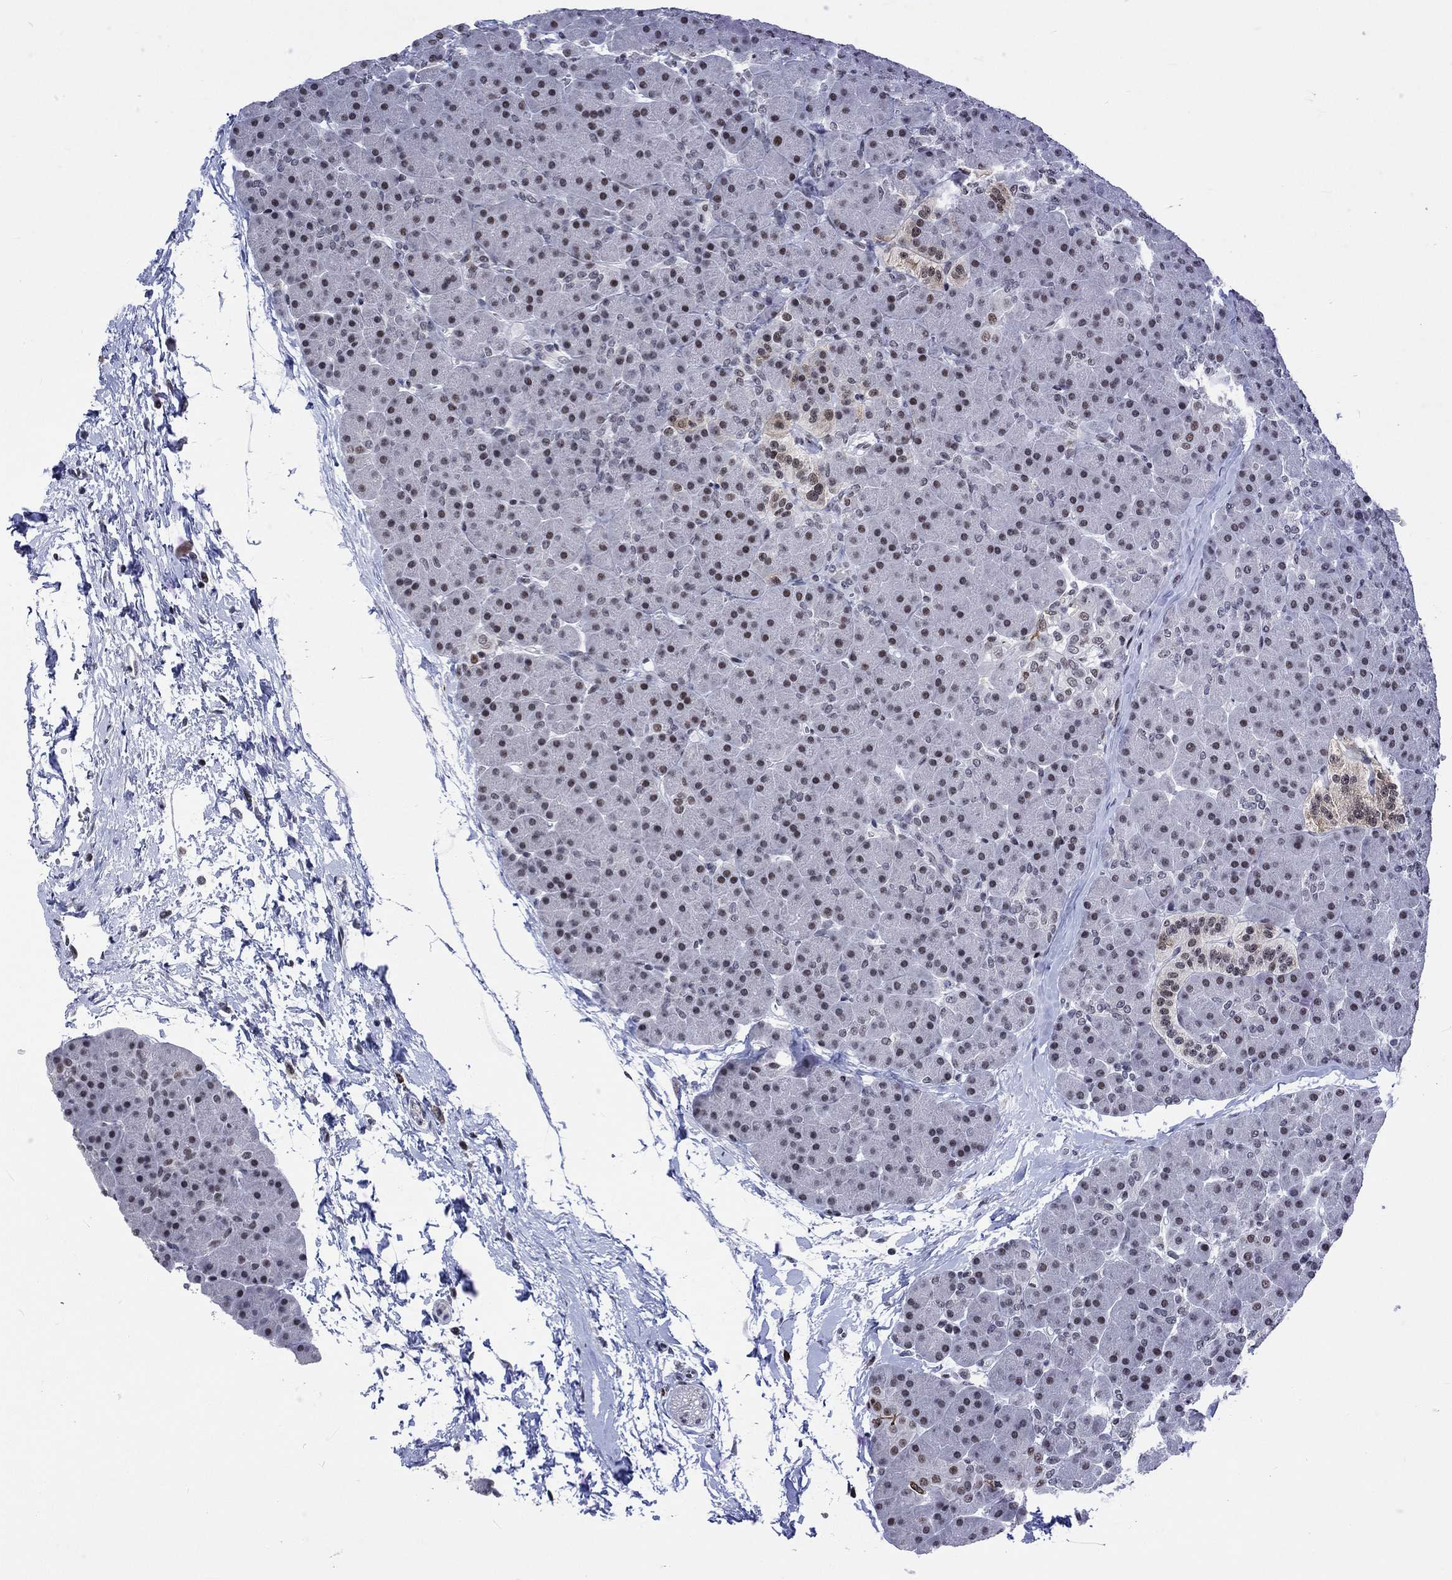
{"staining": {"intensity": "moderate", "quantity": "<25%", "location": "nuclear"}, "tissue": "pancreas", "cell_type": "Exocrine glandular cells", "image_type": "normal", "snomed": [{"axis": "morphology", "description": "Normal tissue, NOS"}, {"axis": "topography", "description": "Pancreas"}], "caption": "Moderate nuclear positivity for a protein is seen in approximately <25% of exocrine glandular cells of normal pancreas using immunohistochemistry (IHC).", "gene": "HCFC1", "patient": {"sex": "female", "age": 44}}